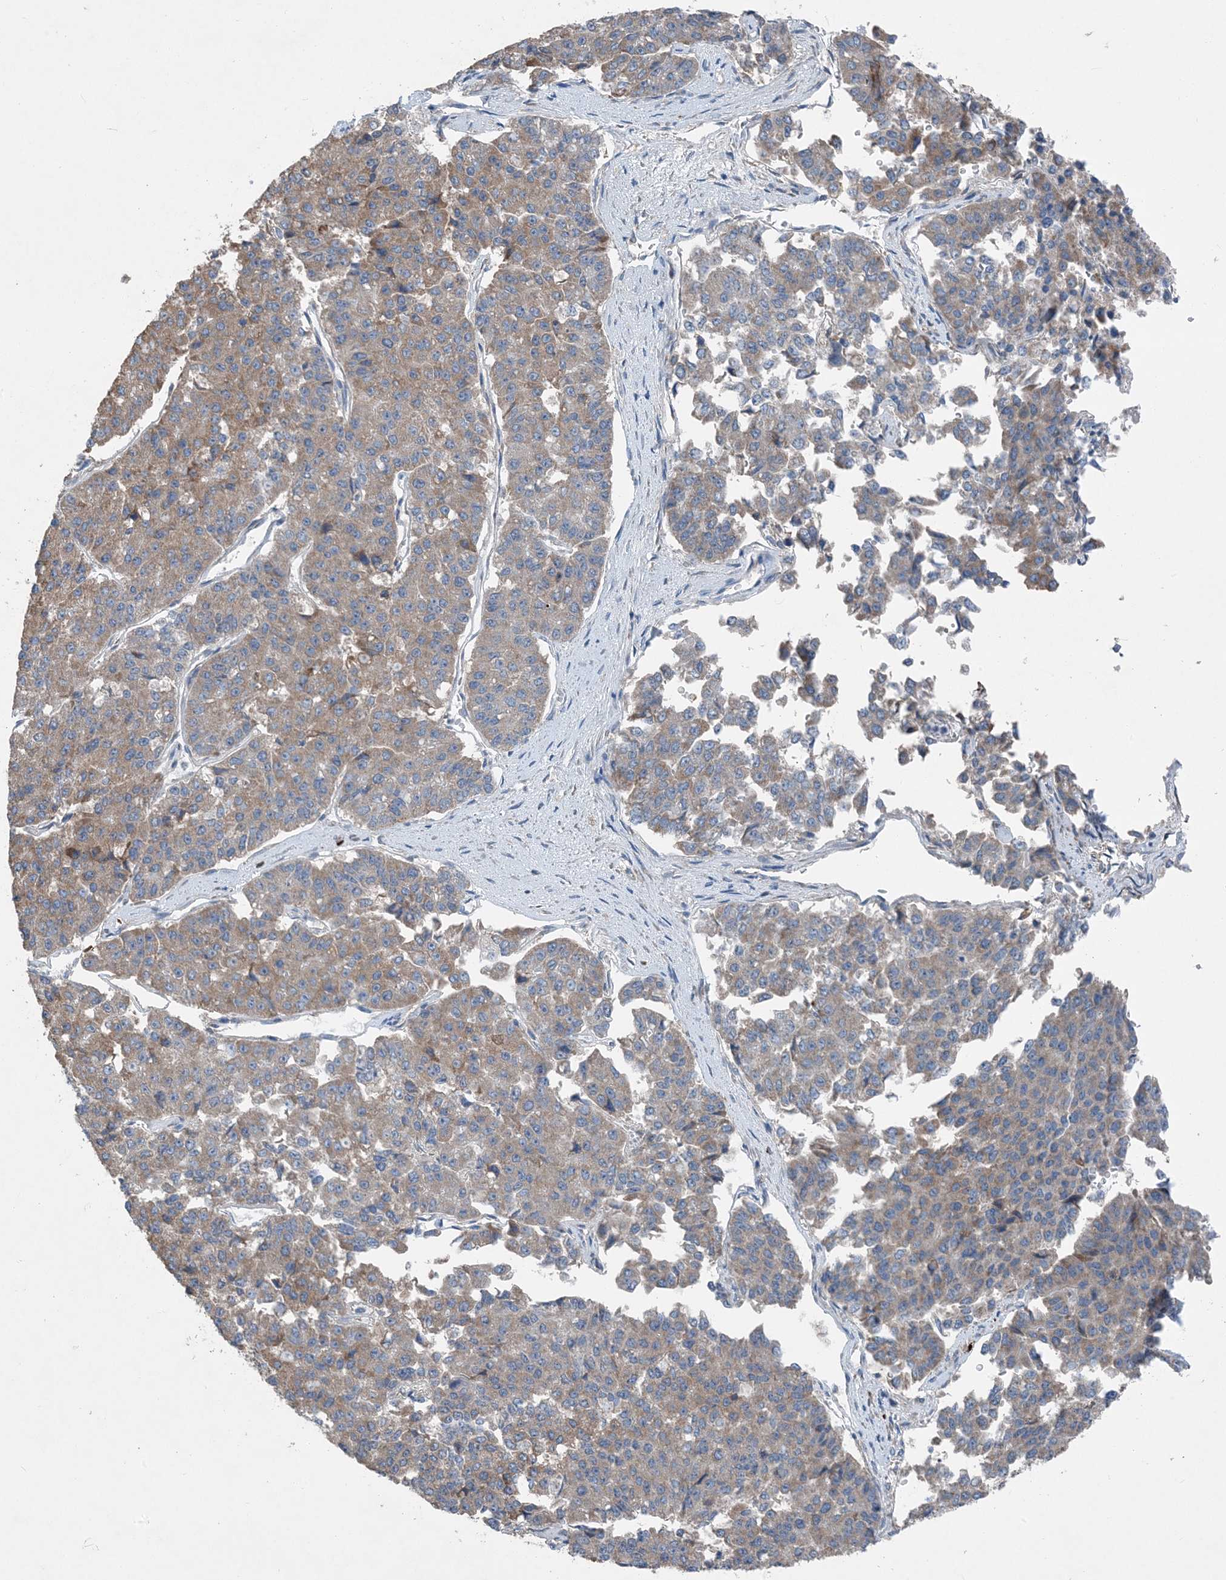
{"staining": {"intensity": "weak", "quantity": ">75%", "location": "cytoplasmic/membranous"}, "tissue": "pancreatic cancer", "cell_type": "Tumor cells", "image_type": "cancer", "snomed": [{"axis": "morphology", "description": "Adenocarcinoma, NOS"}, {"axis": "topography", "description": "Pancreas"}], "caption": "Pancreatic cancer (adenocarcinoma) stained with DAB immunohistochemistry (IHC) shows low levels of weak cytoplasmic/membranous staining in approximately >75% of tumor cells.", "gene": "DHX30", "patient": {"sex": "male", "age": 50}}